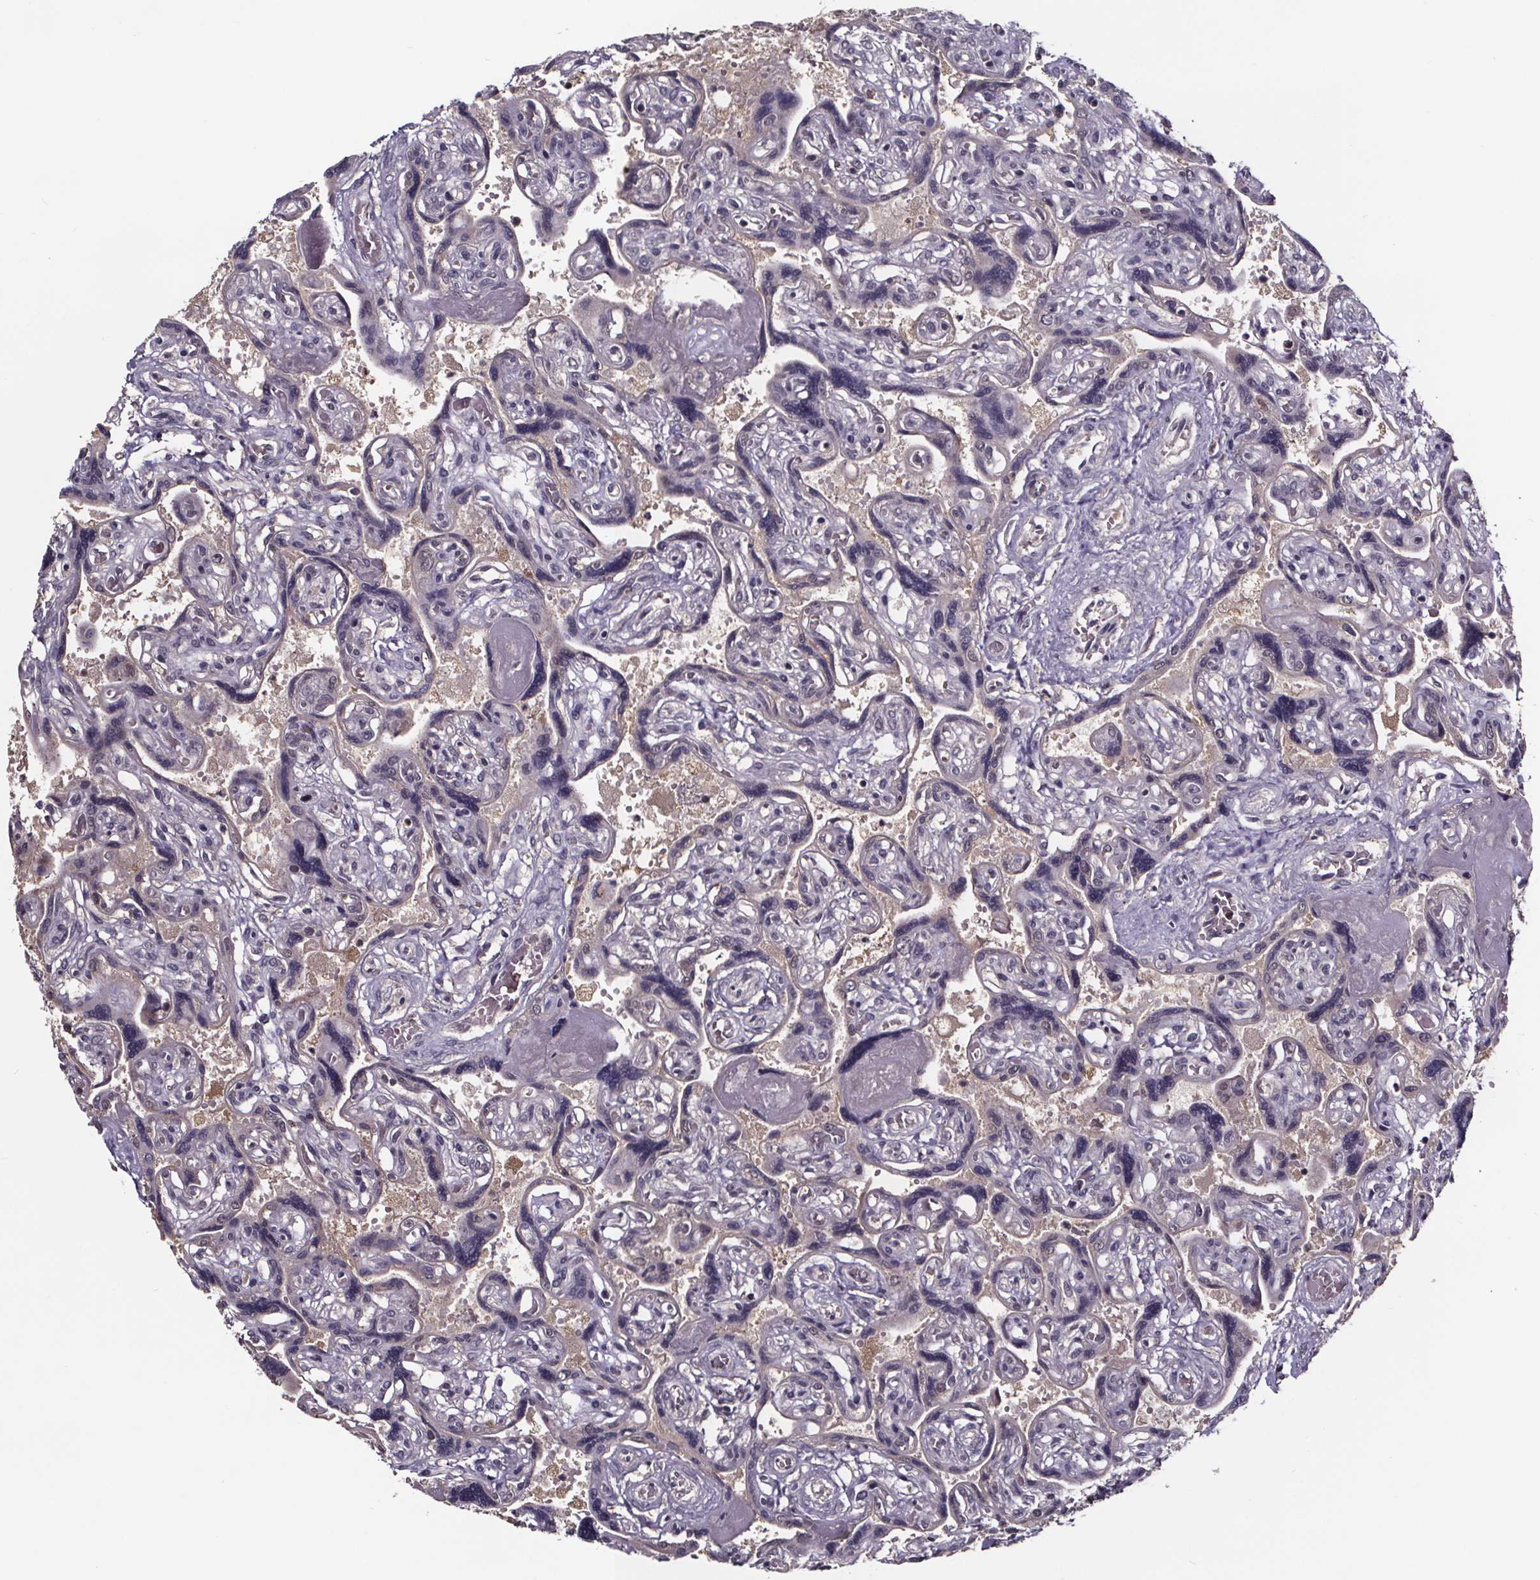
{"staining": {"intensity": "weak", "quantity": ">75%", "location": "nuclear"}, "tissue": "placenta", "cell_type": "Decidual cells", "image_type": "normal", "snomed": [{"axis": "morphology", "description": "Normal tissue, NOS"}, {"axis": "topography", "description": "Placenta"}], "caption": "Protein expression analysis of benign human placenta reveals weak nuclear staining in about >75% of decidual cells. Using DAB (brown) and hematoxylin (blue) stains, captured at high magnification using brightfield microscopy.", "gene": "SMIM1", "patient": {"sex": "female", "age": 32}}